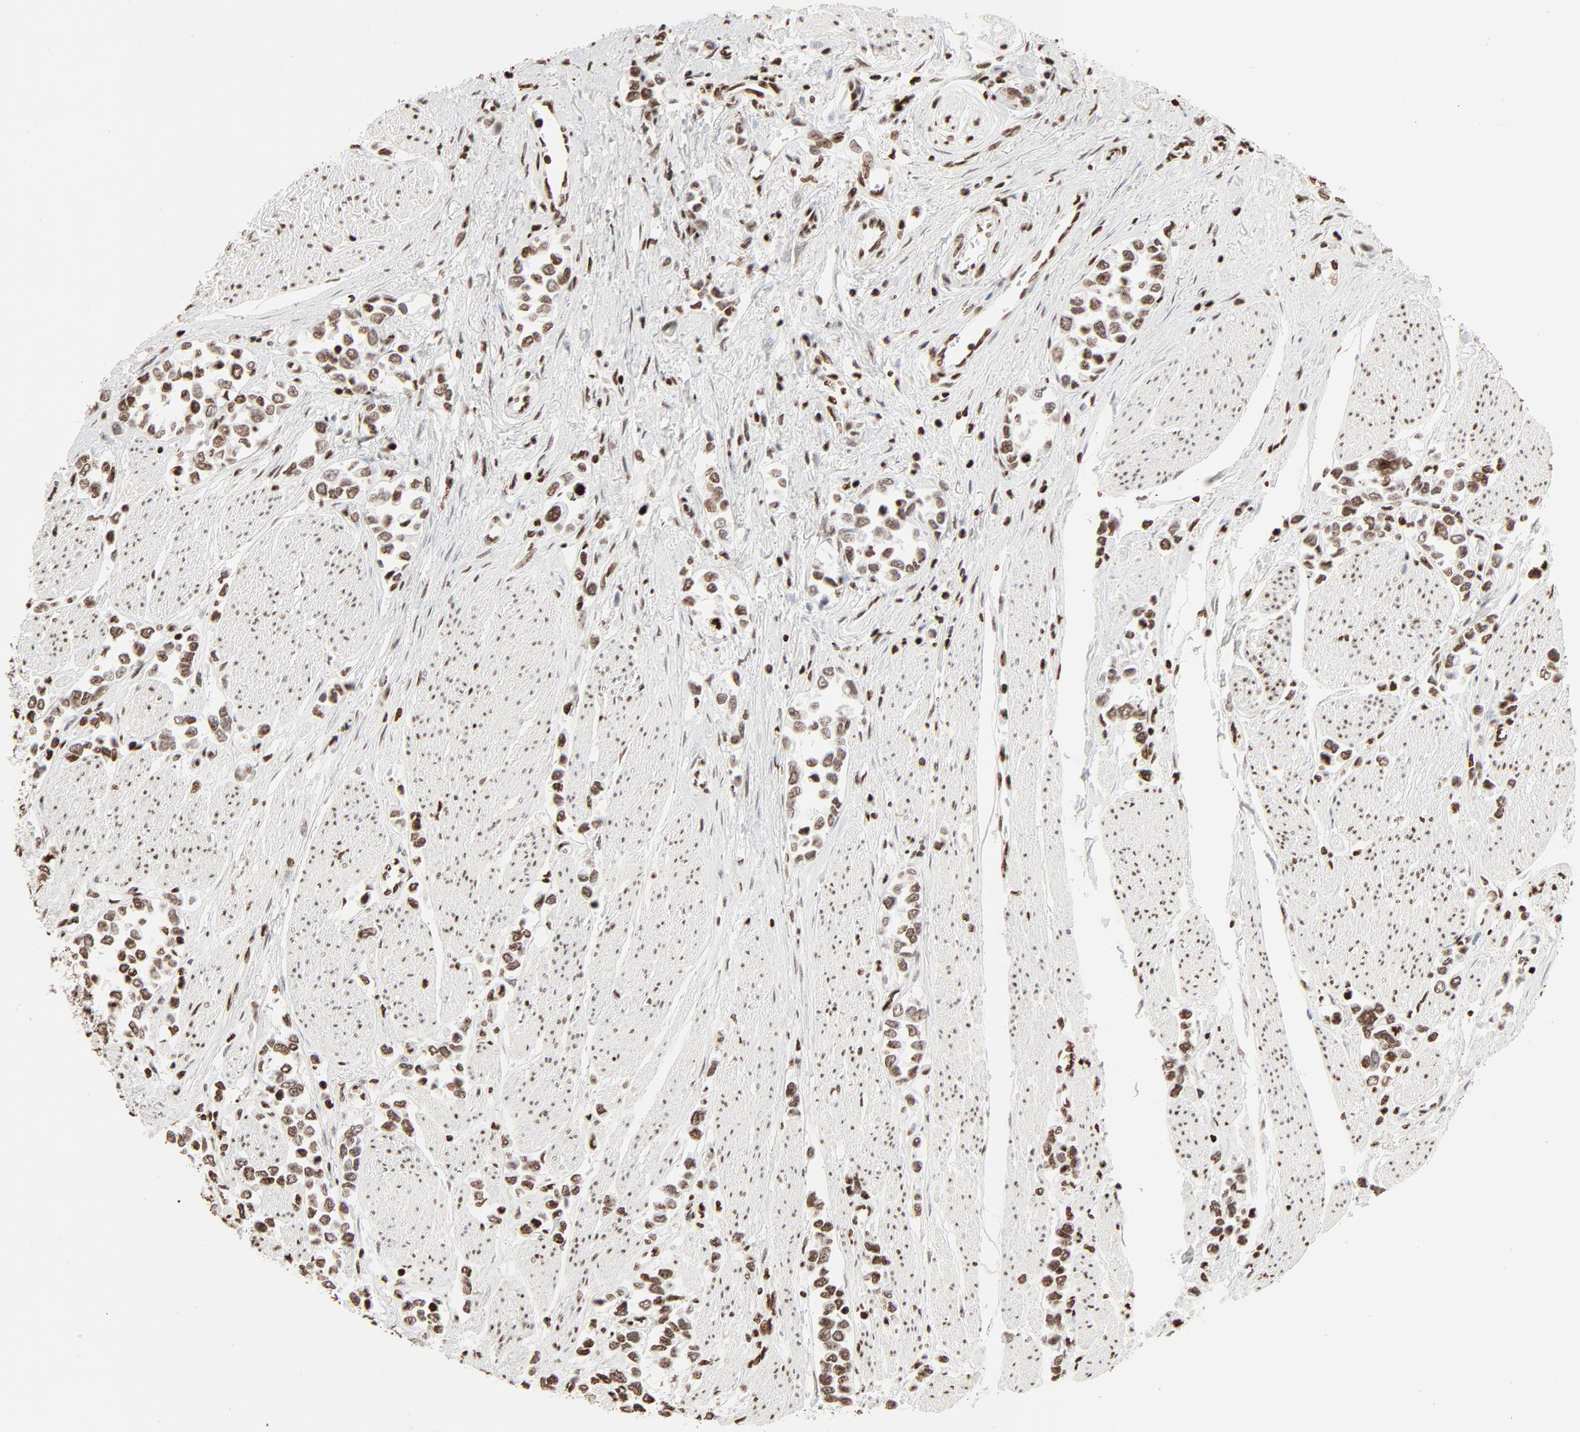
{"staining": {"intensity": "moderate", "quantity": ">75%", "location": "nuclear"}, "tissue": "stomach cancer", "cell_type": "Tumor cells", "image_type": "cancer", "snomed": [{"axis": "morphology", "description": "Adenocarcinoma, NOS"}, {"axis": "topography", "description": "Stomach, upper"}], "caption": "Immunohistochemical staining of human stomach cancer reveals medium levels of moderate nuclear staining in approximately >75% of tumor cells.", "gene": "HMGB2", "patient": {"sex": "male", "age": 76}}